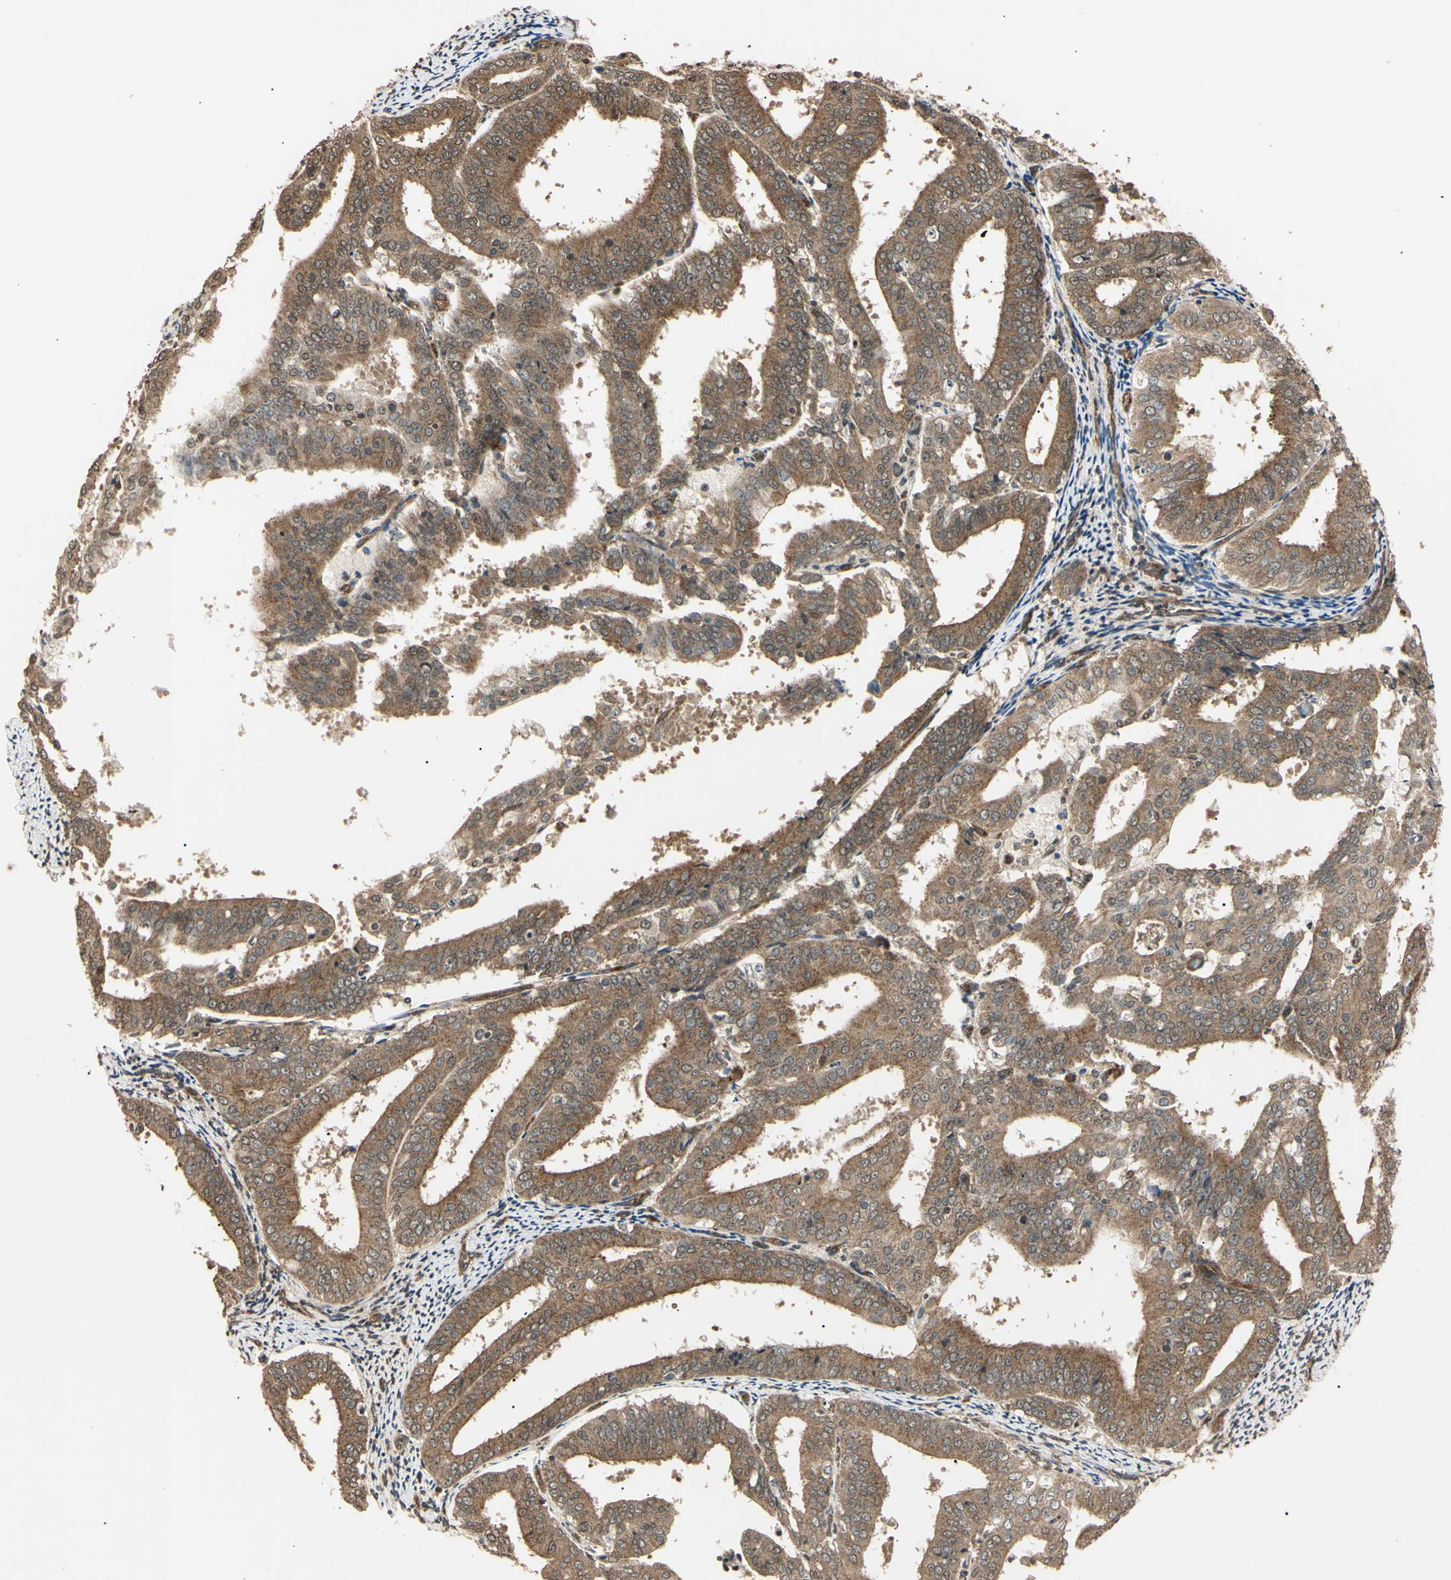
{"staining": {"intensity": "moderate", "quantity": ">75%", "location": "cytoplasmic/membranous"}, "tissue": "endometrial cancer", "cell_type": "Tumor cells", "image_type": "cancer", "snomed": [{"axis": "morphology", "description": "Adenocarcinoma, NOS"}, {"axis": "topography", "description": "Endometrium"}], "caption": "Protein analysis of endometrial cancer (adenocarcinoma) tissue exhibits moderate cytoplasmic/membranous expression in approximately >75% of tumor cells.", "gene": "EPN1", "patient": {"sex": "female", "age": 63}}